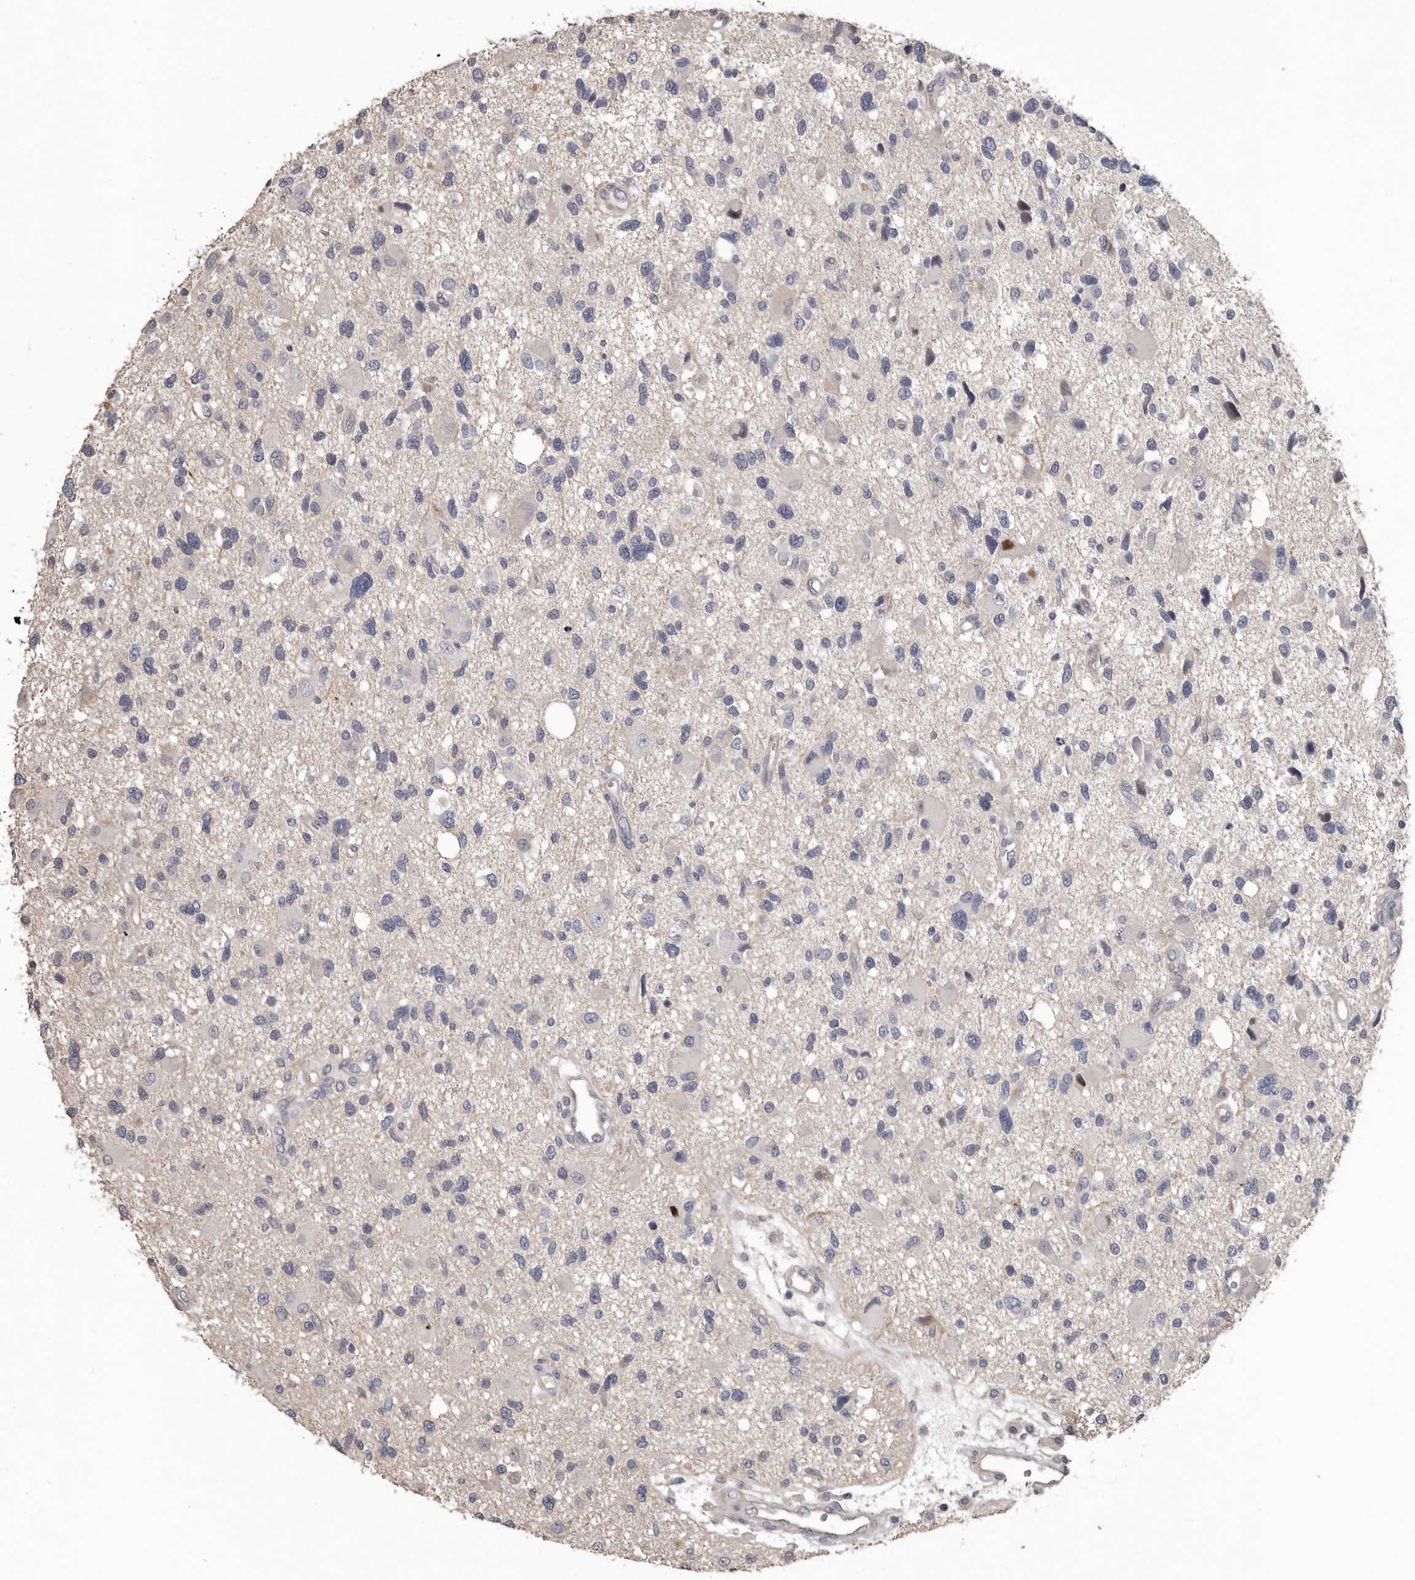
{"staining": {"intensity": "negative", "quantity": "none", "location": "none"}, "tissue": "glioma", "cell_type": "Tumor cells", "image_type": "cancer", "snomed": [{"axis": "morphology", "description": "Glioma, malignant, High grade"}, {"axis": "topography", "description": "Brain"}], "caption": "Protein analysis of malignant glioma (high-grade) exhibits no significant positivity in tumor cells.", "gene": "RNF217", "patient": {"sex": "male", "age": 33}}